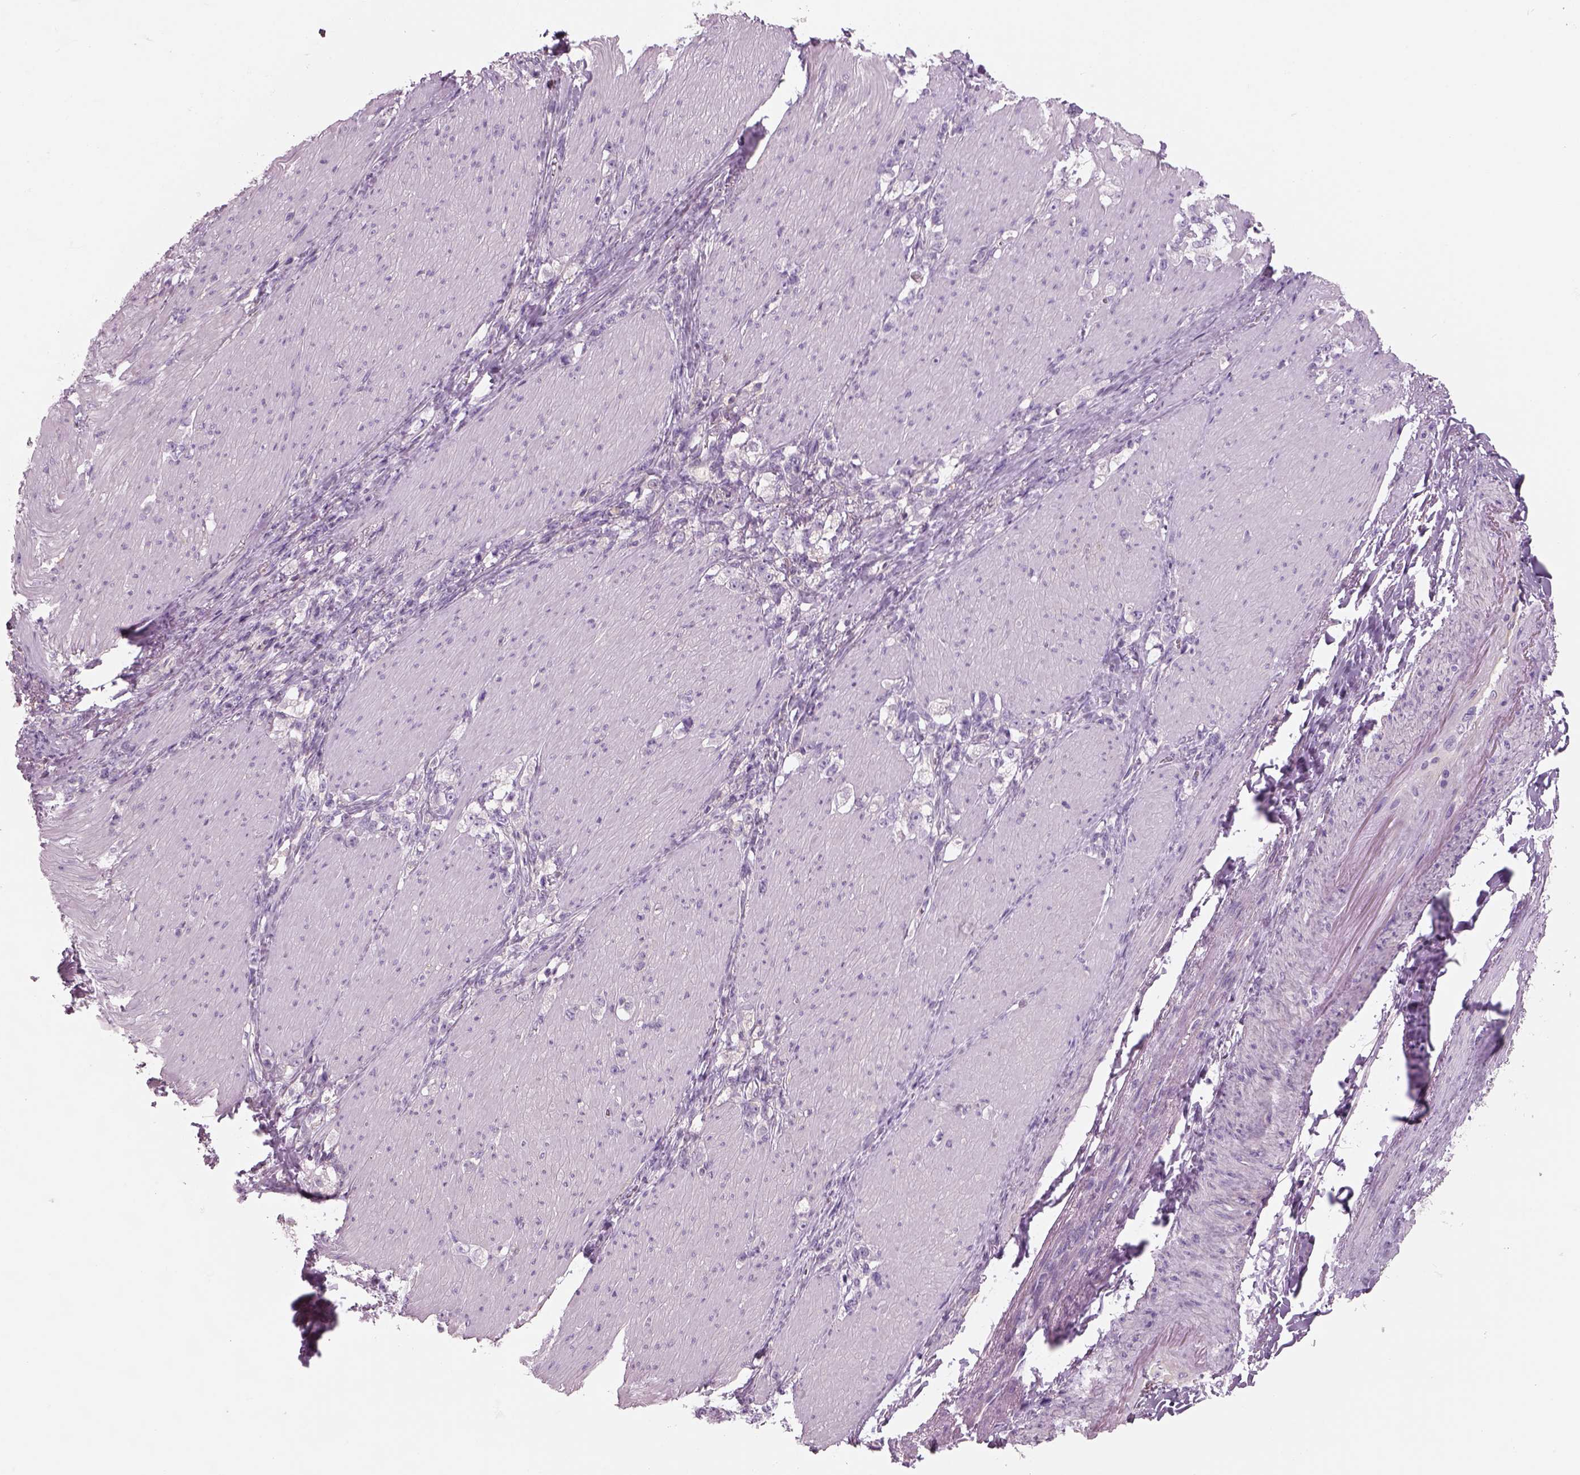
{"staining": {"intensity": "negative", "quantity": "none", "location": "none"}, "tissue": "stomach cancer", "cell_type": "Tumor cells", "image_type": "cancer", "snomed": [{"axis": "morphology", "description": "Adenocarcinoma, NOS"}, {"axis": "topography", "description": "Stomach, lower"}], "caption": "The immunohistochemistry (IHC) photomicrograph has no significant staining in tumor cells of stomach cancer (adenocarcinoma) tissue. (Immunohistochemistry (ihc), brightfield microscopy, high magnification).", "gene": "SLC1A7", "patient": {"sex": "male", "age": 88}}